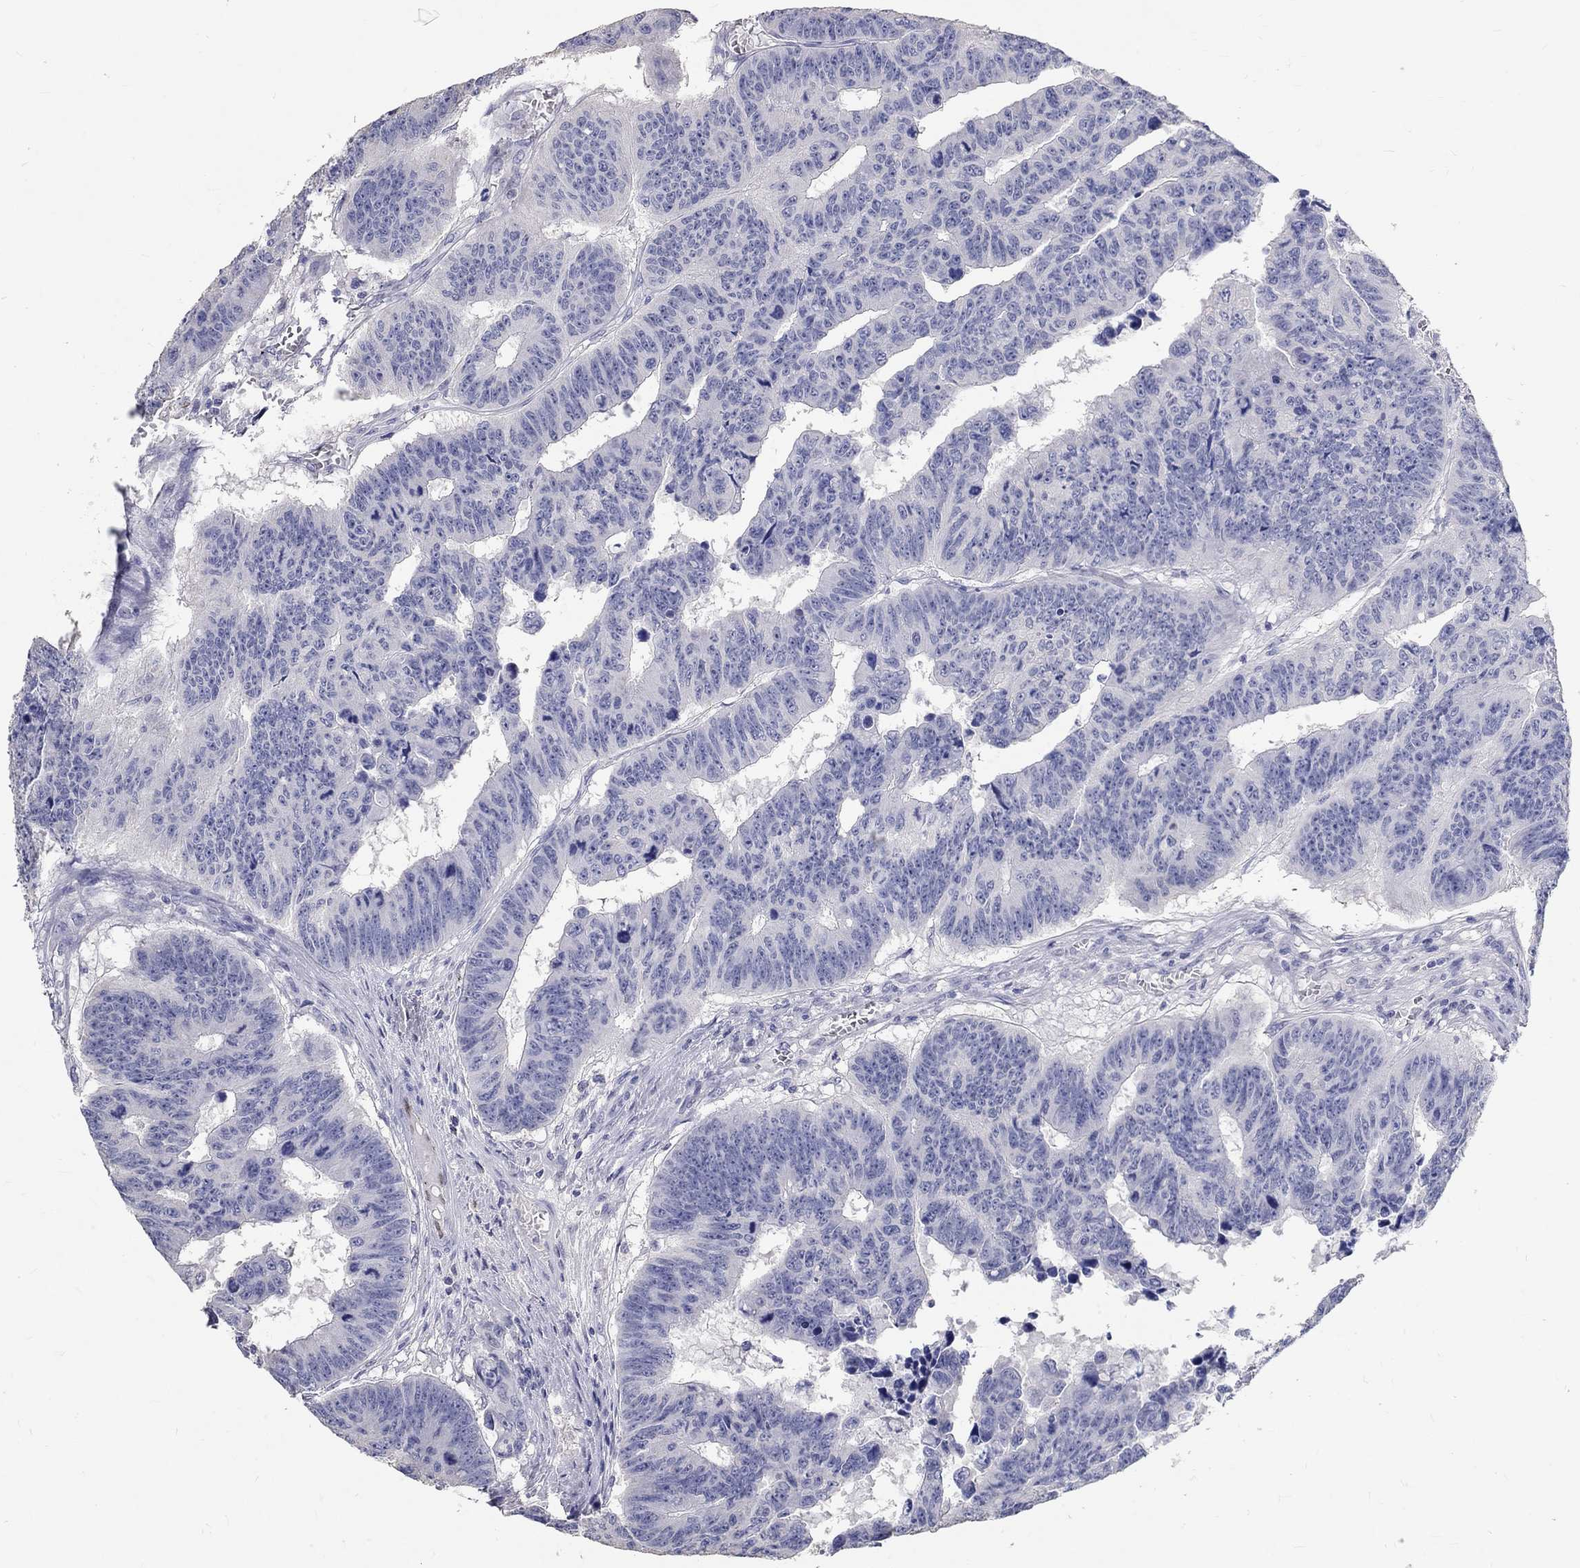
{"staining": {"intensity": "negative", "quantity": "none", "location": "none"}, "tissue": "colorectal cancer", "cell_type": "Tumor cells", "image_type": "cancer", "snomed": [{"axis": "morphology", "description": "Adenocarcinoma, NOS"}, {"axis": "topography", "description": "Appendix"}, {"axis": "topography", "description": "Colon"}, {"axis": "topography", "description": "Cecum"}, {"axis": "topography", "description": "Colon asc"}], "caption": "Micrograph shows no significant protein expression in tumor cells of colorectal cancer (adenocarcinoma).", "gene": "FGF2", "patient": {"sex": "female", "age": 85}}